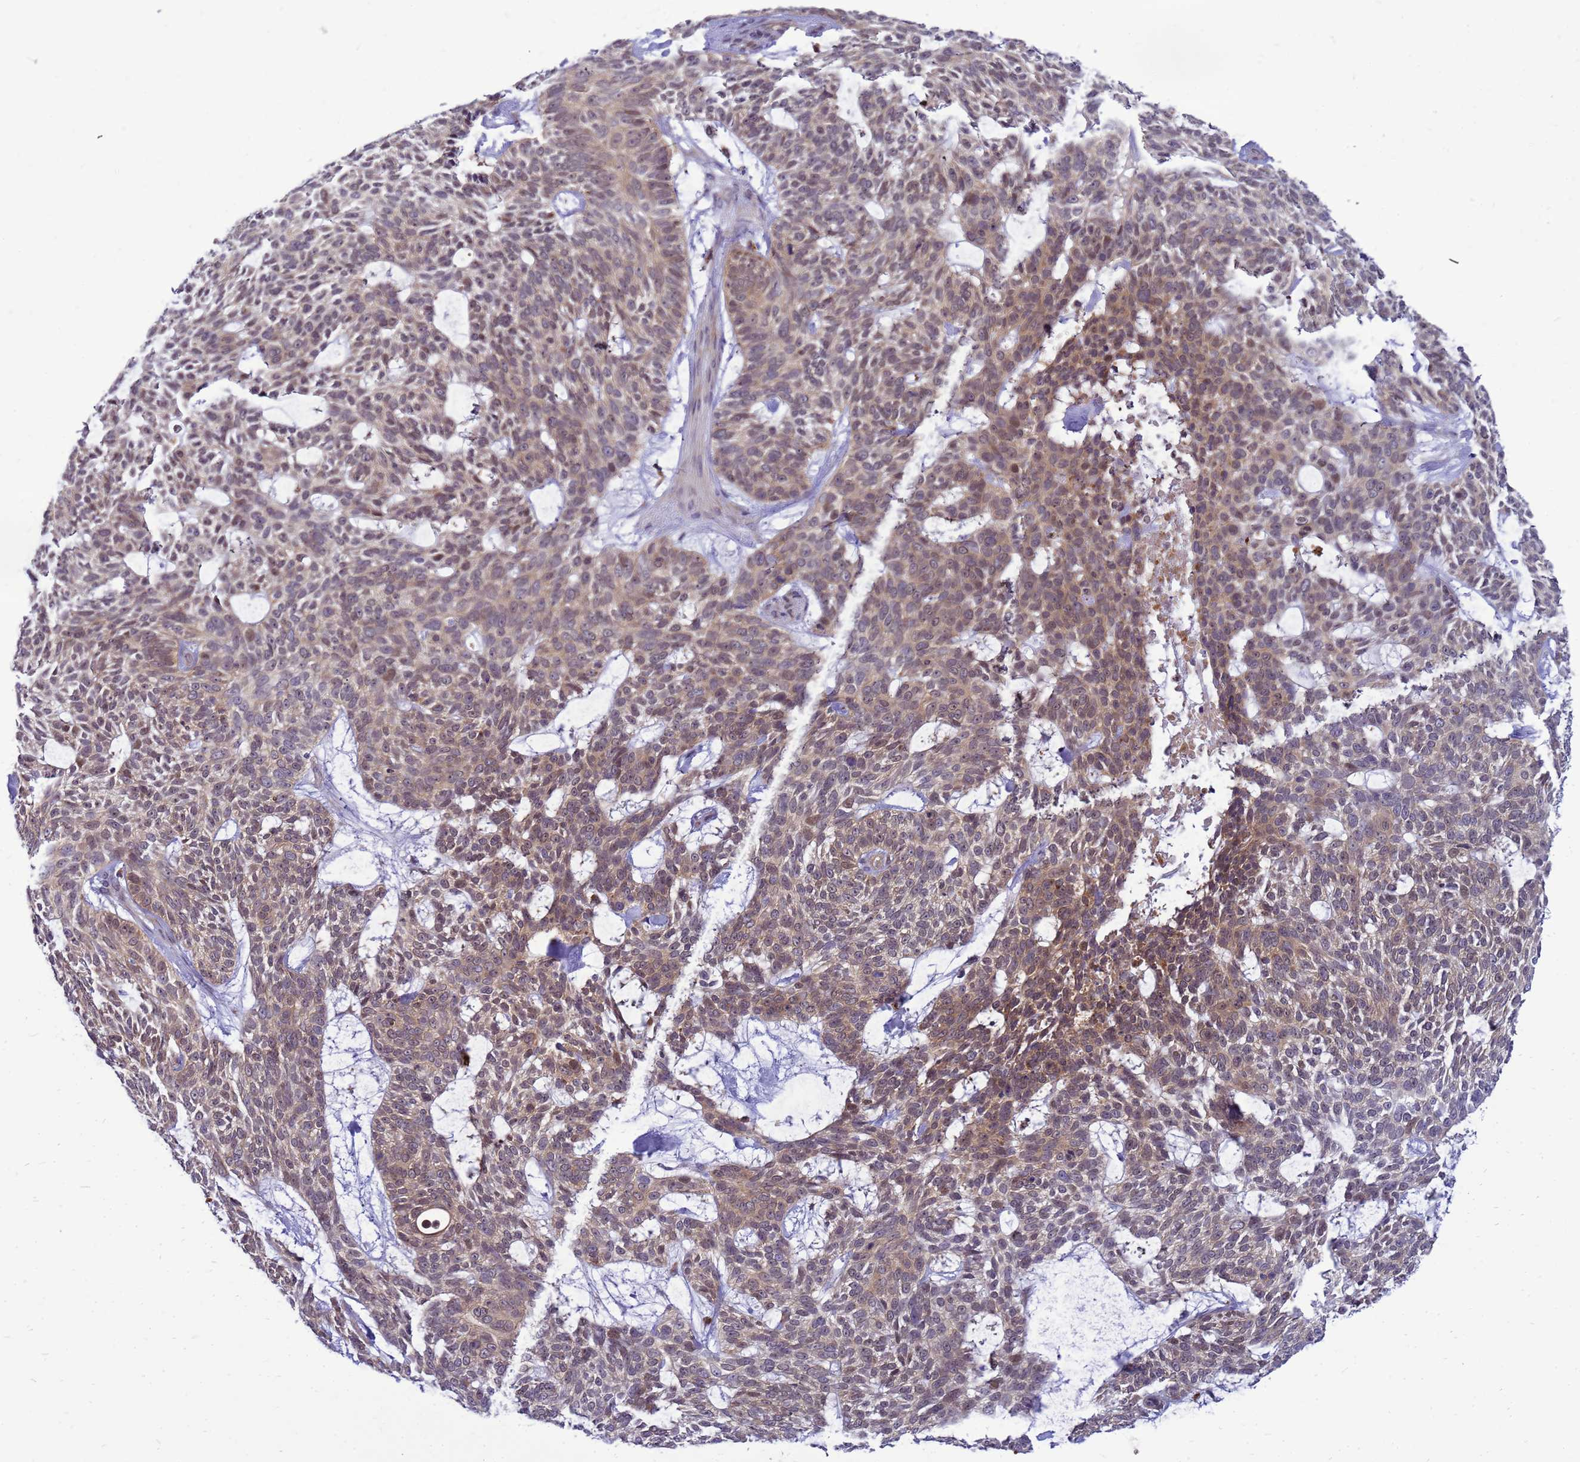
{"staining": {"intensity": "moderate", "quantity": ">75%", "location": "cytoplasmic/membranous"}, "tissue": "skin cancer", "cell_type": "Tumor cells", "image_type": "cancer", "snomed": [{"axis": "morphology", "description": "Basal cell carcinoma"}, {"axis": "topography", "description": "Skin"}], "caption": "A histopathology image of human skin basal cell carcinoma stained for a protein exhibits moderate cytoplasmic/membranous brown staining in tumor cells.", "gene": "ENOPH1", "patient": {"sex": "male", "age": 75}}